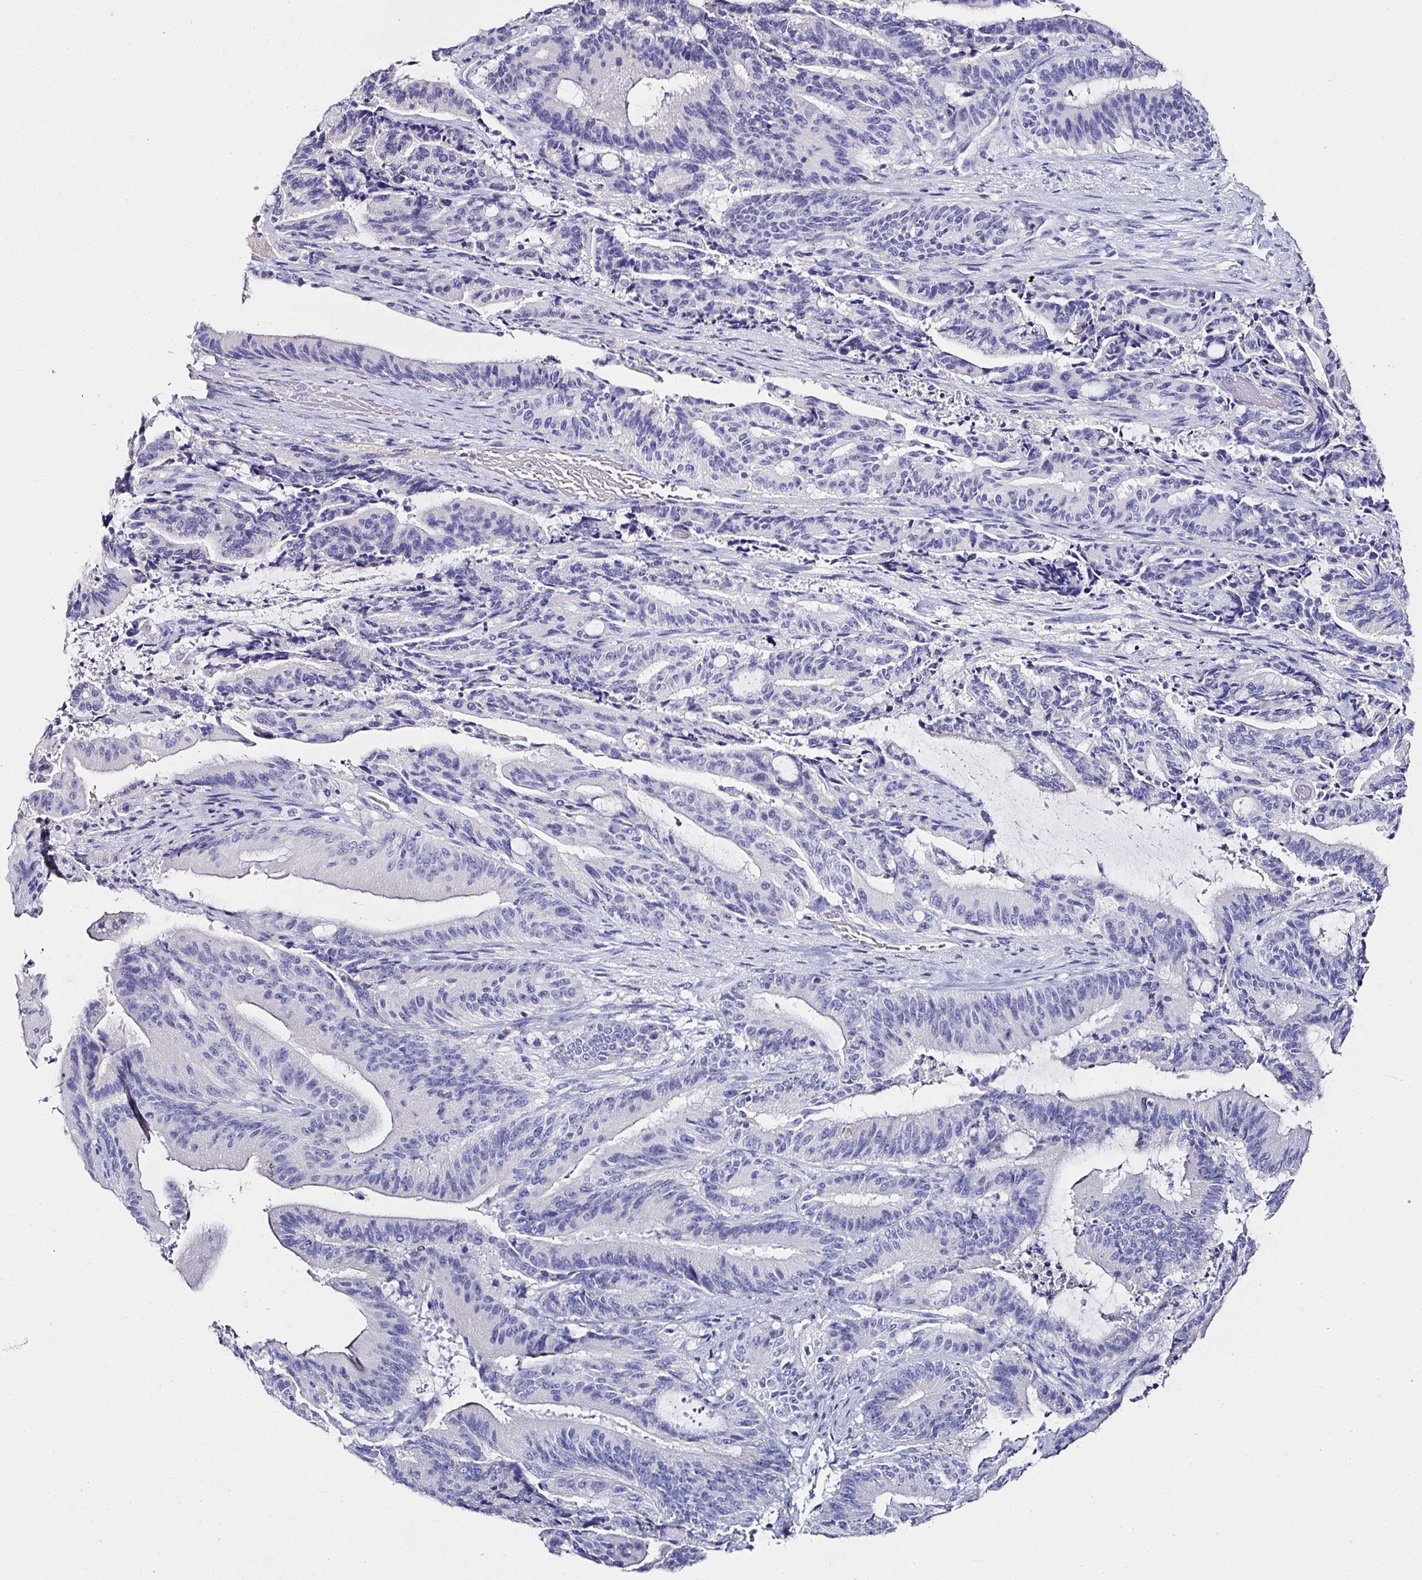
{"staining": {"intensity": "negative", "quantity": "none", "location": "none"}, "tissue": "liver cancer", "cell_type": "Tumor cells", "image_type": "cancer", "snomed": [{"axis": "morphology", "description": "Normal tissue, NOS"}, {"axis": "morphology", "description": "Cholangiocarcinoma"}, {"axis": "topography", "description": "Liver"}, {"axis": "topography", "description": "Peripheral nerve tissue"}], "caption": "Histopathology image shows no significant protein expression in tumor cells of liver cholangiocarcinoma.", "gene": "ATP2A1", "patient": {"sex": "female", "age": 73}}